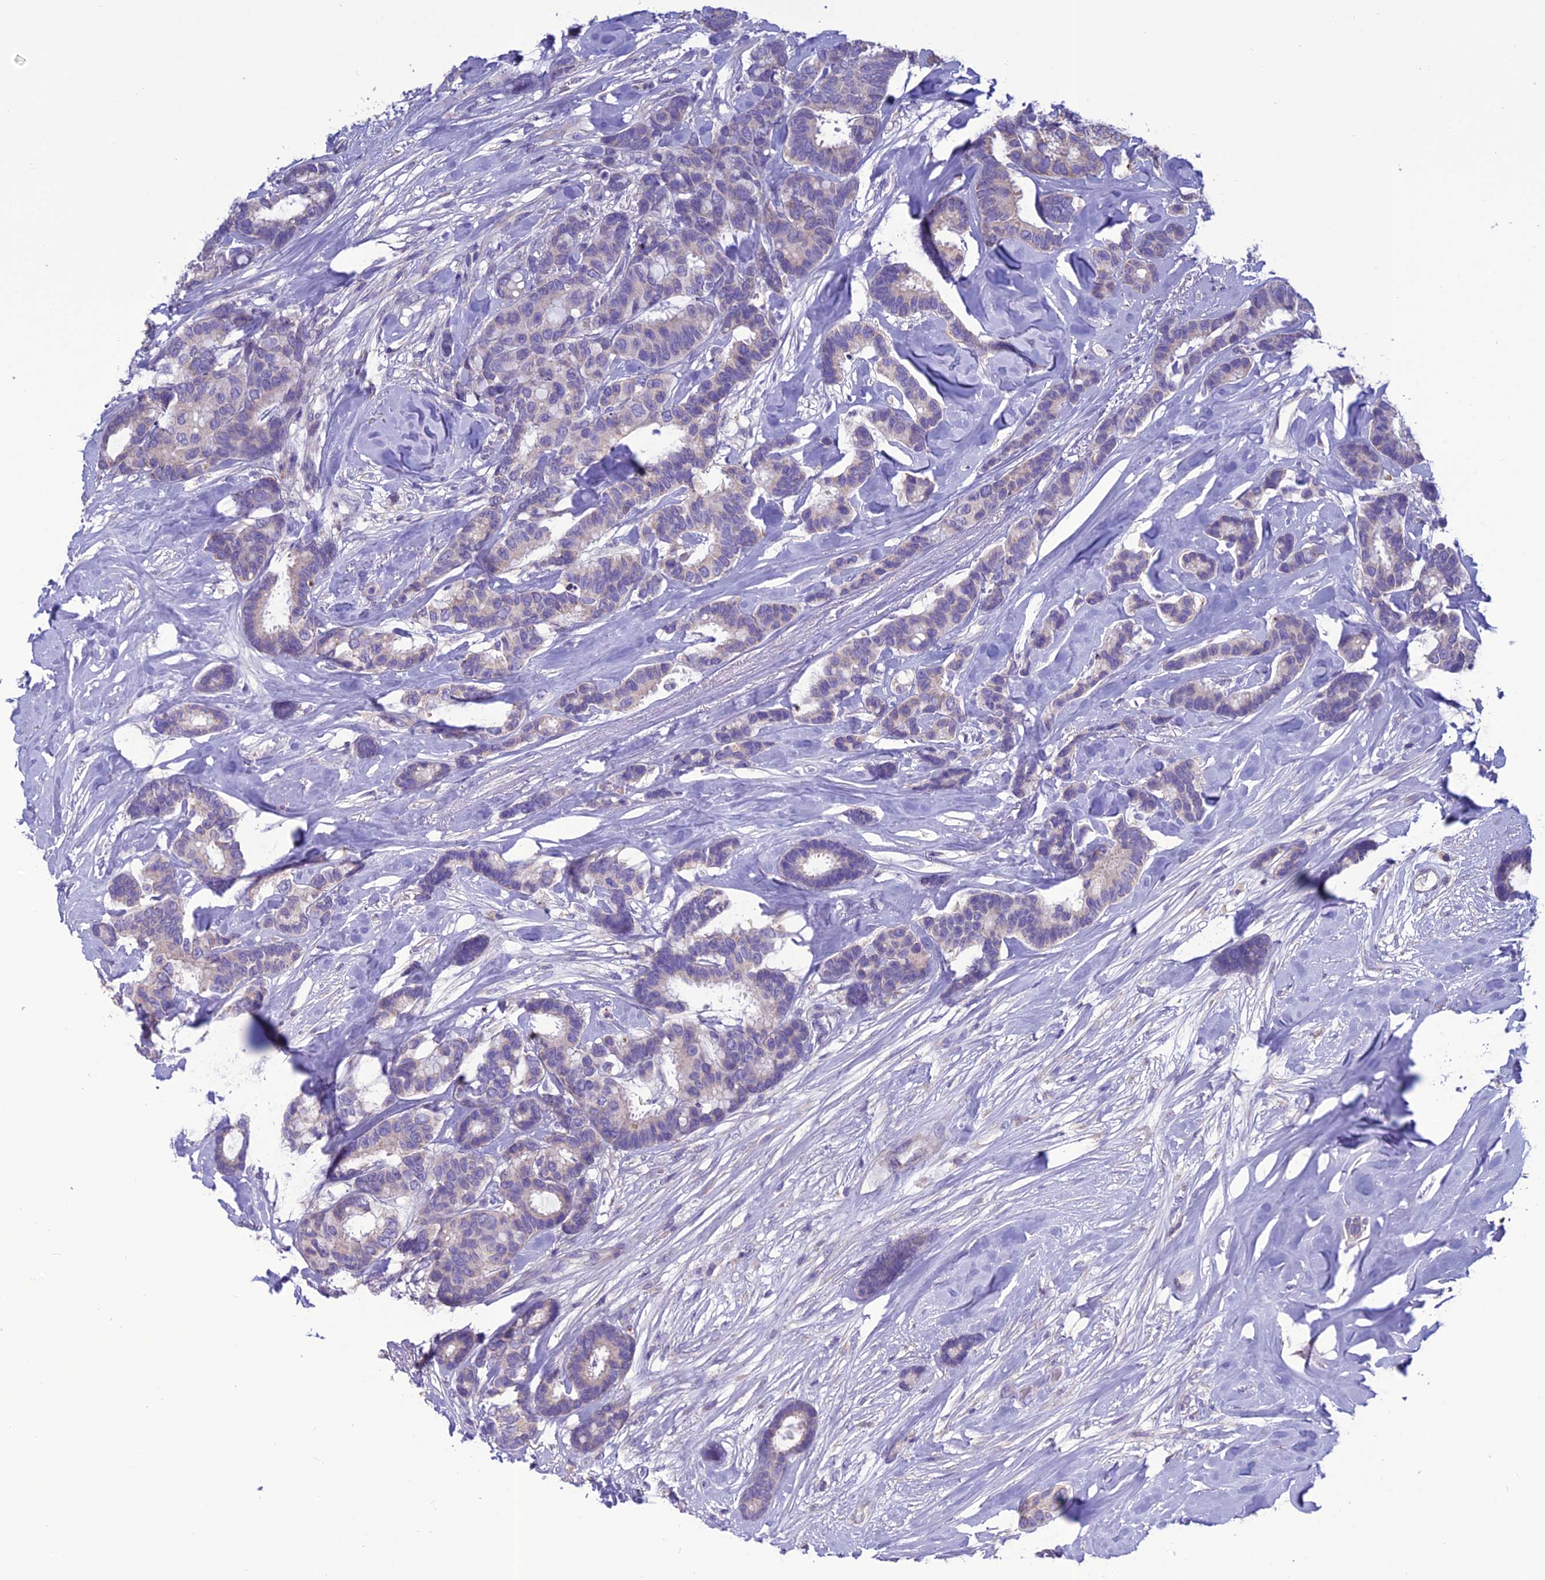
{"staining": {"intensity": "weak", "quantity": "<25%", "location": "cytoplasmic/membranous"}, "tissue": "breast cancer", "cell_type": "Tumor cells", "image_type": "cancer", "snomed": [{"axis": "morphology", "description": "Duct carcinoma"}, {"axis": "topography", "description": "Breast"}], "caption": "Photomicrograph shows no significant protein positivity in tumor cells of intraductal carcinoma (breast). (DAB immunohistochemistry (IHC) with hematoxylin counter stain).", "gene": "BHMT2", "patient": {"sex": "female", "age": 87}}